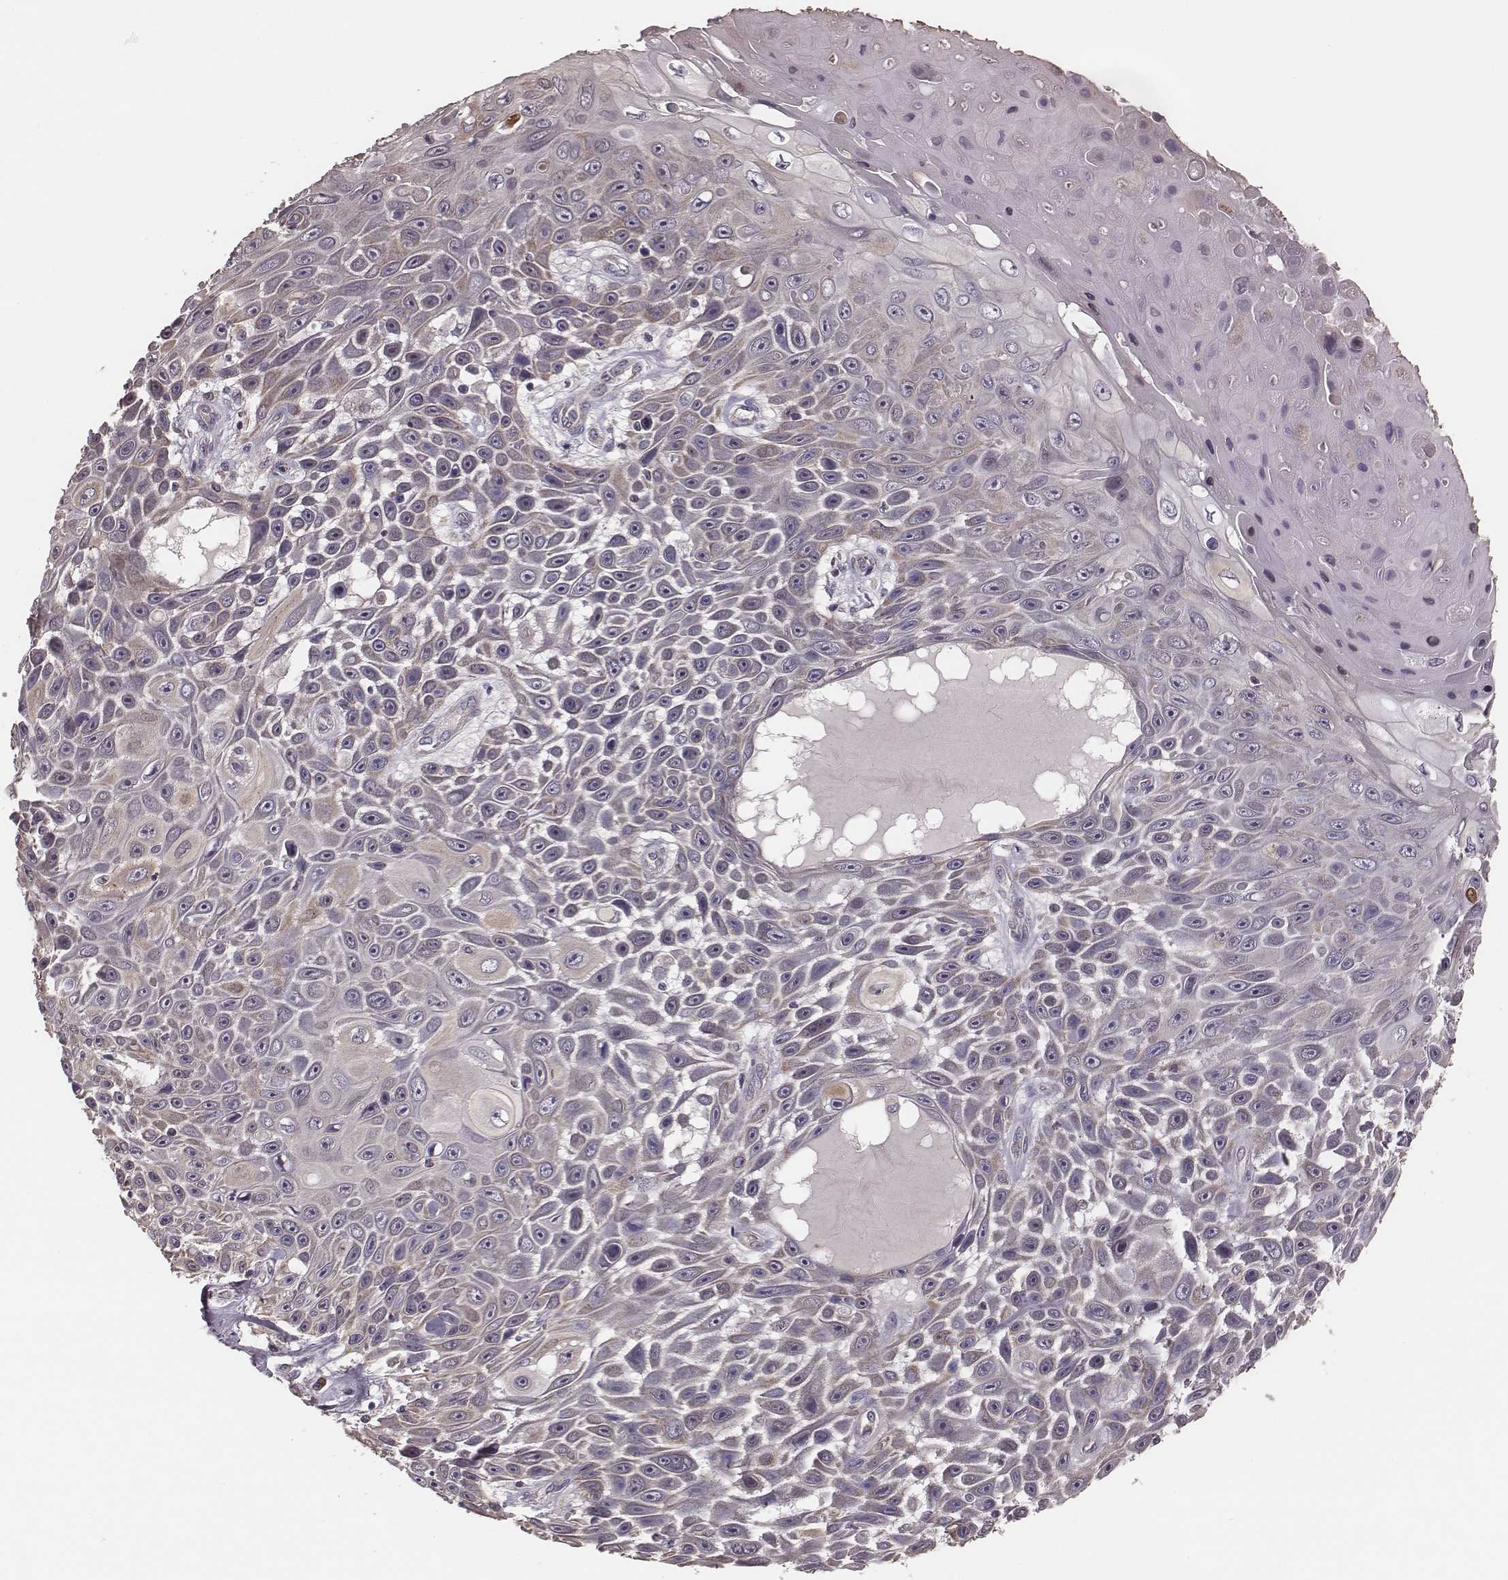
{"staining": {"intensity": "weak", "quantity": "<25%", "location": "cytoplasmic/membranous"}, "tissue": "skin cancer", "cell_type": "Tumor cells", "image_type": "cancer", "snomed": [{"axis": "morphology", "description": "Squamous cell carcinoma, NOS"}, {"axis": "topography", "description": "Skin"}], "caption": "Micrograph shows no significant protein staining in tumor cells of skin cancer. (DAB (3,3'-diaminobenzidine) immunohistochemistry (IHC) with hematoxylin counter stain).", "gene": "HAVCR1", "patient": {"sex": "male", "age": 82}}